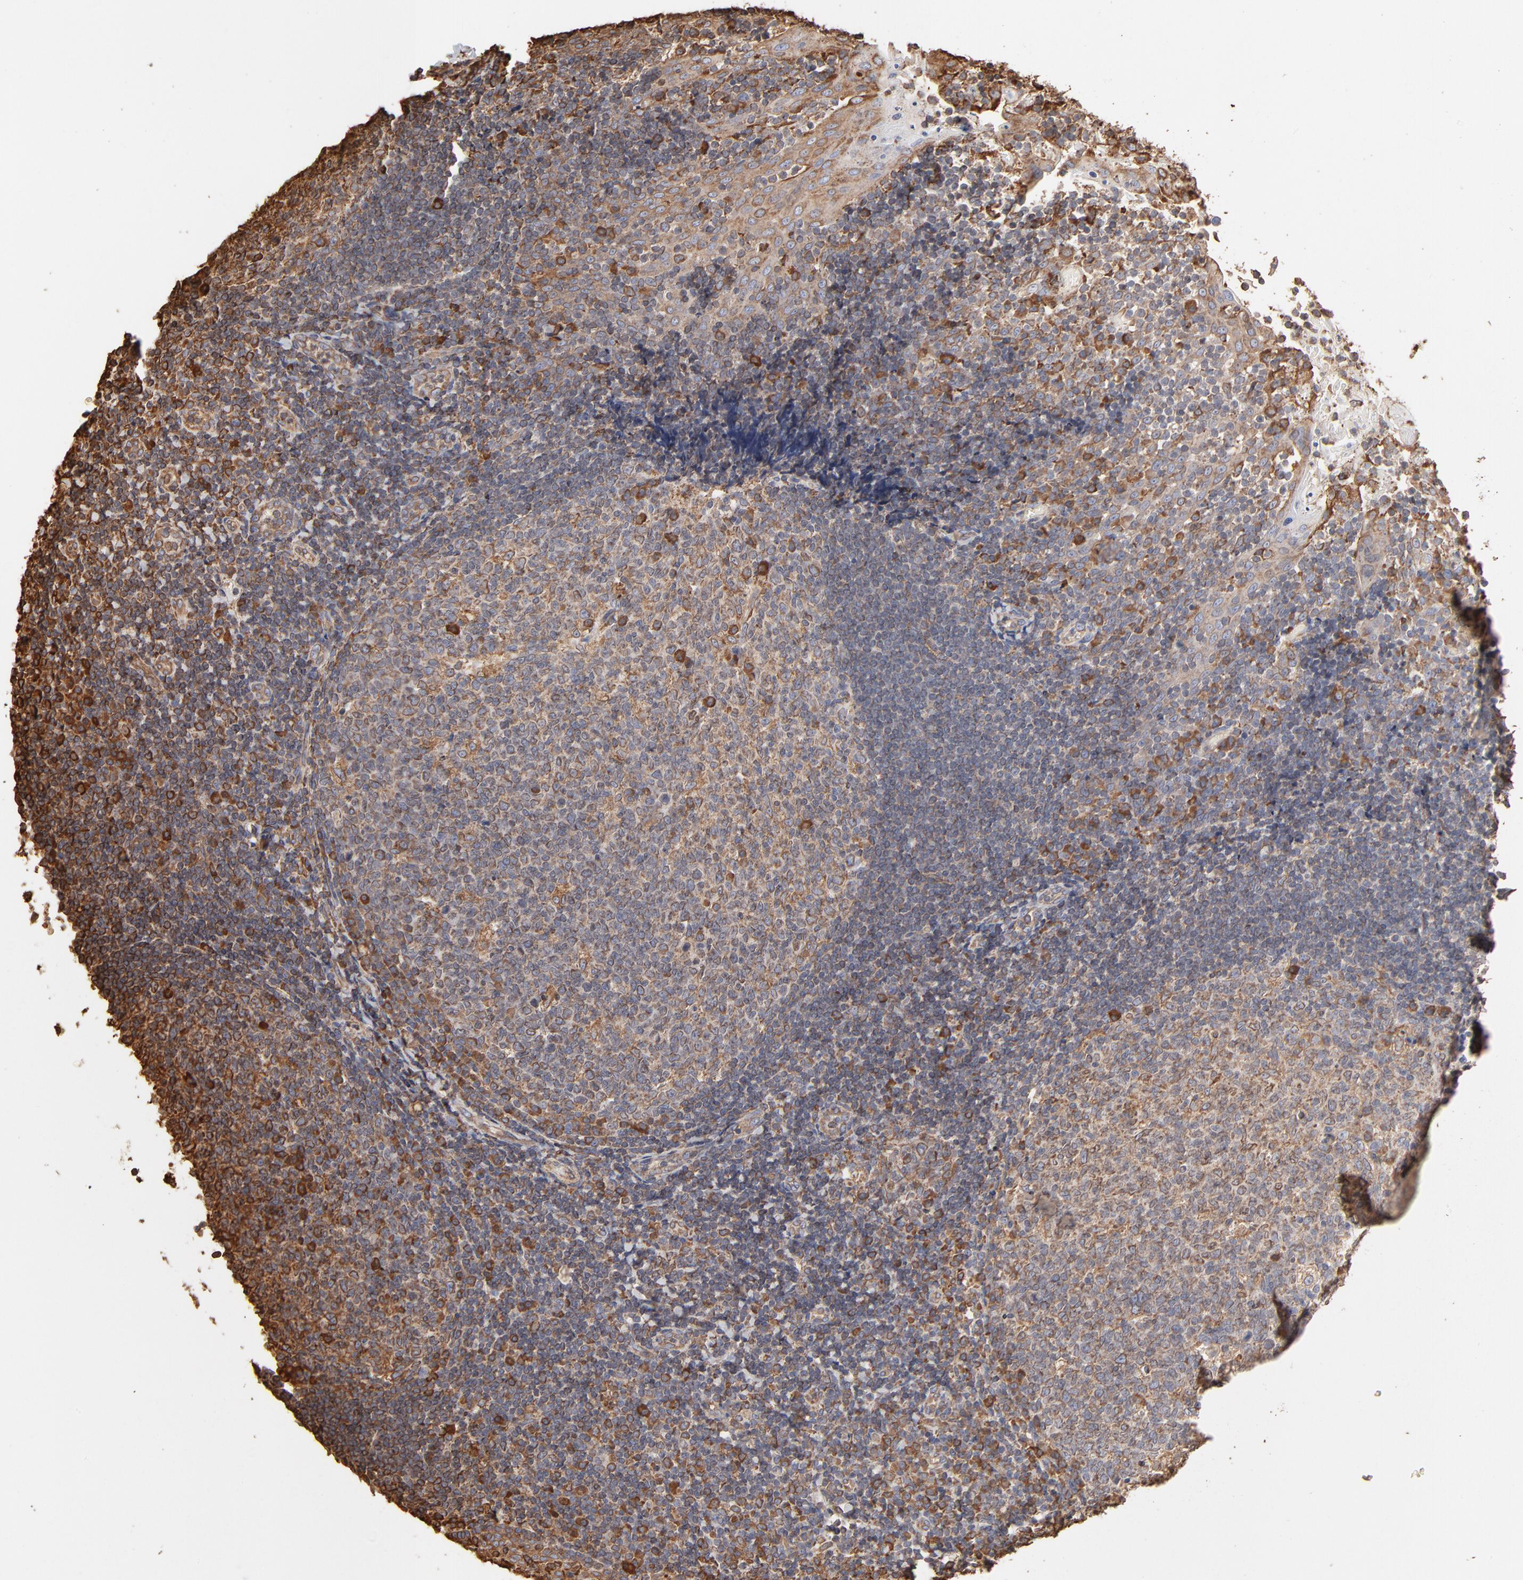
{"staining": {"intensity": "moderate", "quantity": "<25%", "location": "cytoplasmic/membranous"}, "tissue": "tonsil", "cell_type": "Germinal center cells", "image_type": "normal", "snomed": [{"axis": "morphology", "description": "Normal tissue, NOS"}, {"axis": "topography", "description": "Tonsil"}], "caption": "Normal tonsil reveals moderate cytoplasmic/membranous expression in about <25% of germinal center cells.", "gene": "PDIA3", "patient": {"sex": "female", "age": 40}}